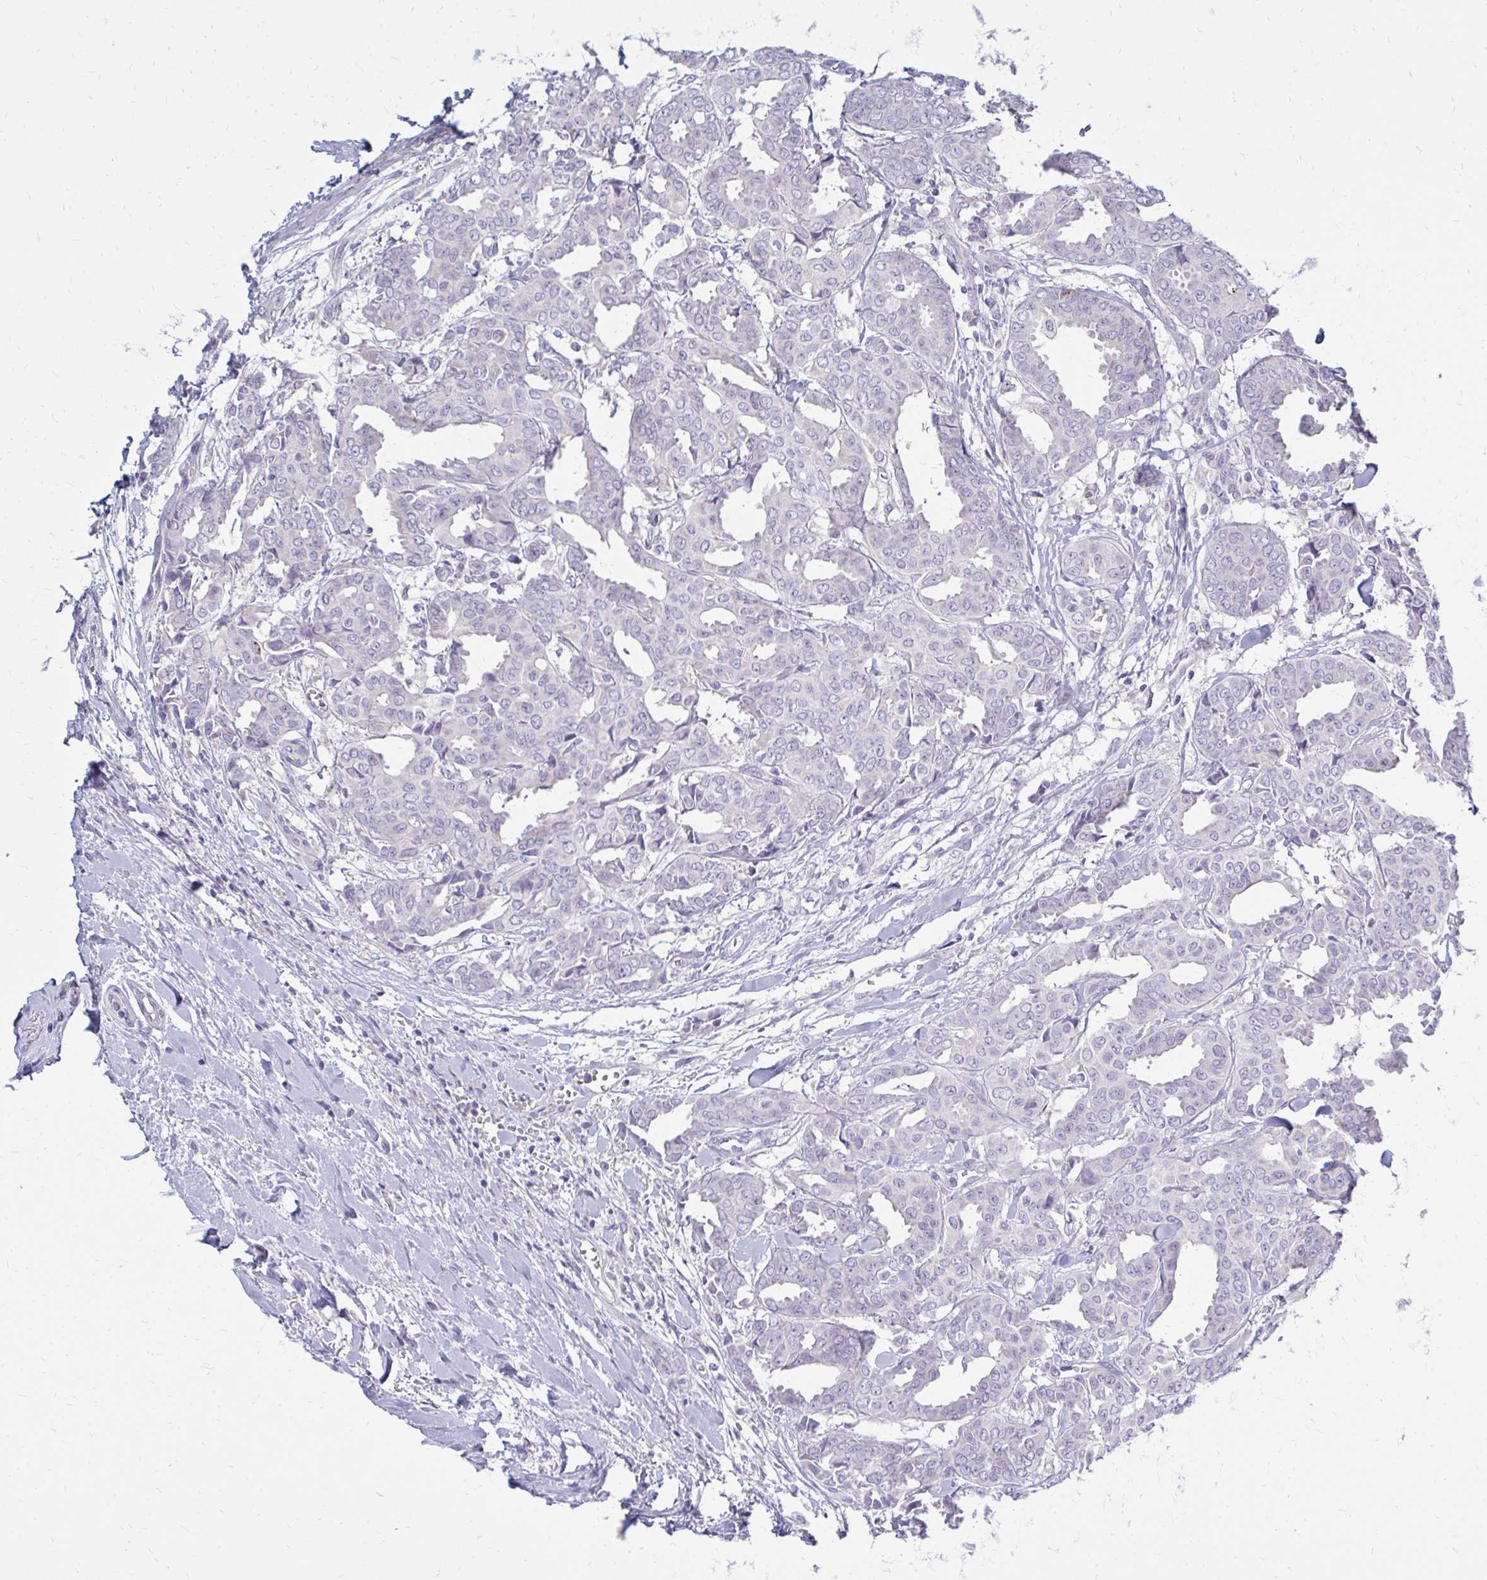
{"staining": {"intensity": "negative", "quantity": "none", "location": "none"}, "tissue": "breast cancer", "cell_type": "Tumor cells", "image_type": "cancer", "snomed": [{"axis": "morphology", "description": "Duct carcinoma"}, {"axis": "topography", "description": "Breast"}], "caption": "High power microscopy photomicrograph of an immunohistochemistry (IHC) histopathology image of breast infiltrating ductal carcinoma, revealing no significant expression in tumor cells. The staining was performed using DAB (3,3'-diaminobenzidine) to visualize the protein expression in brown, while the nuclei were stained in blue with hematoxylin (Magnification: 20x).", "gene": "OR10R2", "patient": {"sex": "female", "age": 45}}